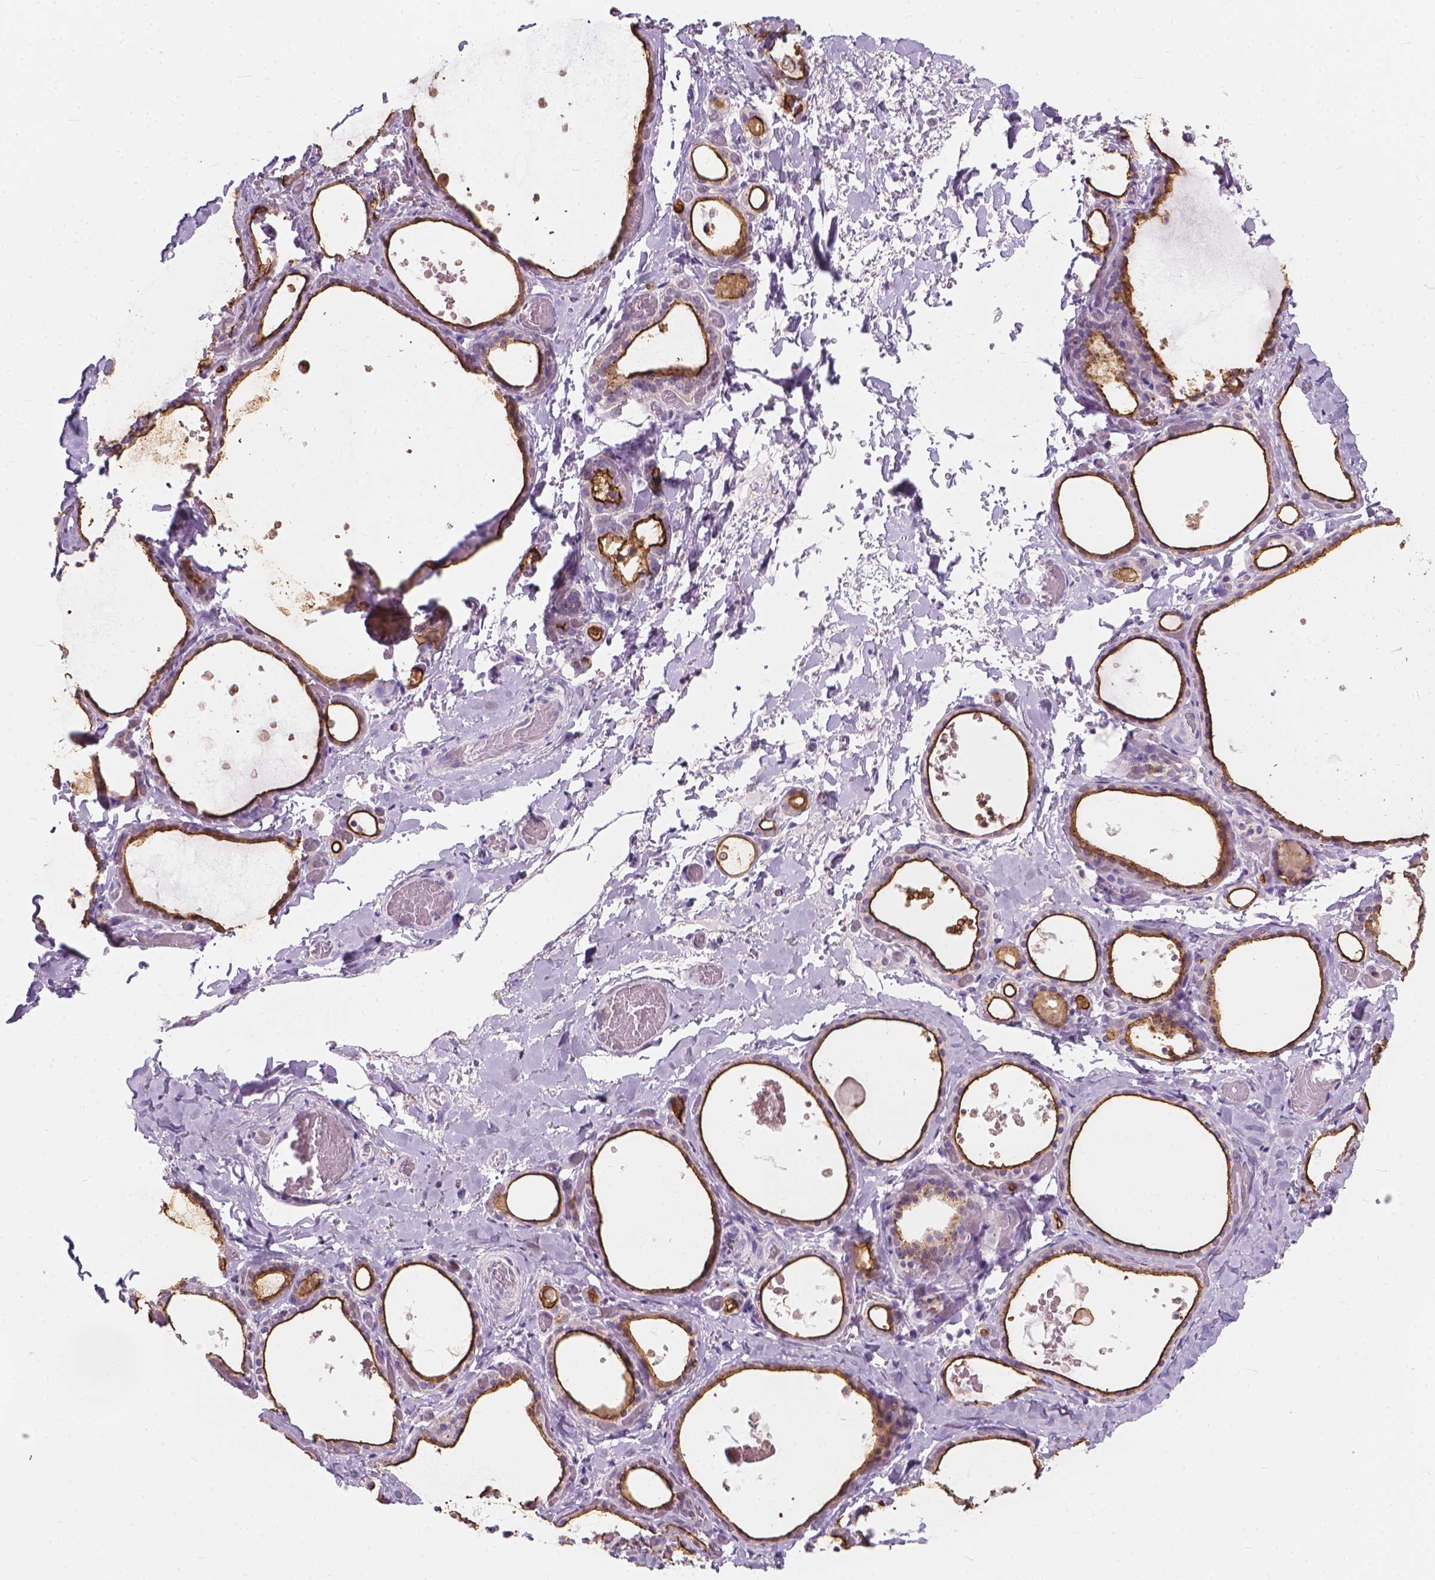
{"staining": {"intensity": "strong", "quantity": "25%-75%", "location": "cytoplasmic/membranous"}, "tissue": "thyroid gland", "cell_type": "Glandular cells", "image_type": "normal", "snomed": [{"axis": "morphology", "description": "Normal tissue, NOS"}, {"axis": "topography", "description": "Thyroid gland"}], "caption": "The image displays staining of benign thyroid gland, revealing strong cytoplasmic/membranous protein staining (brown color) within glandular cells.", "gene": "GPRC5A", "patient": {"sex": "female", "age": 56}}